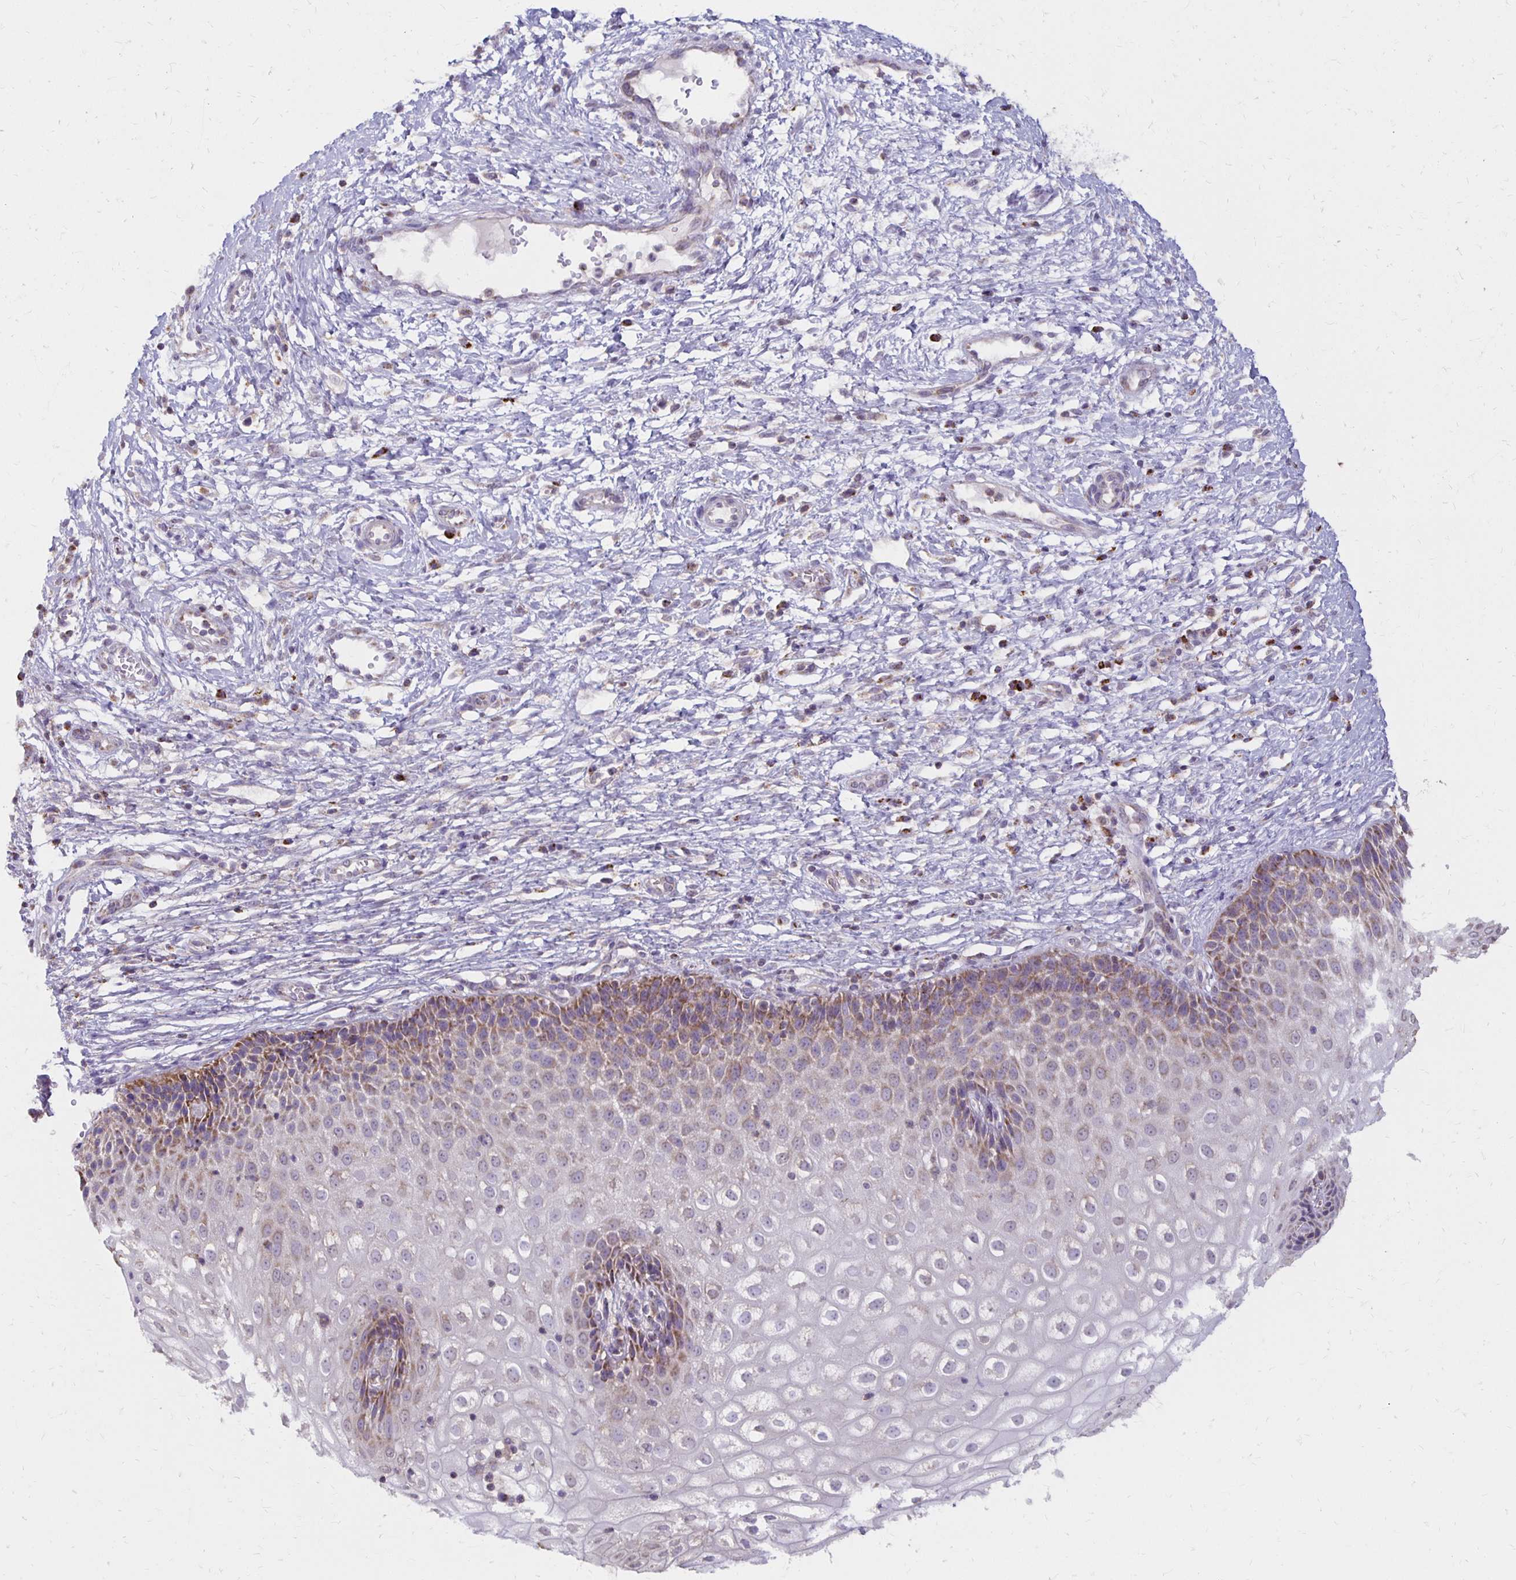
{"staining": {"intensity": "strong", "quantity": "<25%", "location": "cytoplasmic/membranous"}, "tissue": "cervix", "cell_type": "Glandular cells", "image_type": "normal", "snomed": [{"axis": "morphology", "description": "Normal tissue, NOS"}, {"axis": "topography", "description": "Cervix"}], "caption": "IHC micrograph of normal cervix: cervix stained using immunohistochemistry displays medium levels of strong protein expression localized specifically in the cytoplasmic/membranous of glandular cells, appearing as a cytoplasmic/membranous brown color.", "gene": "IER3", "patient": {"sex": "female", "age": 36}}